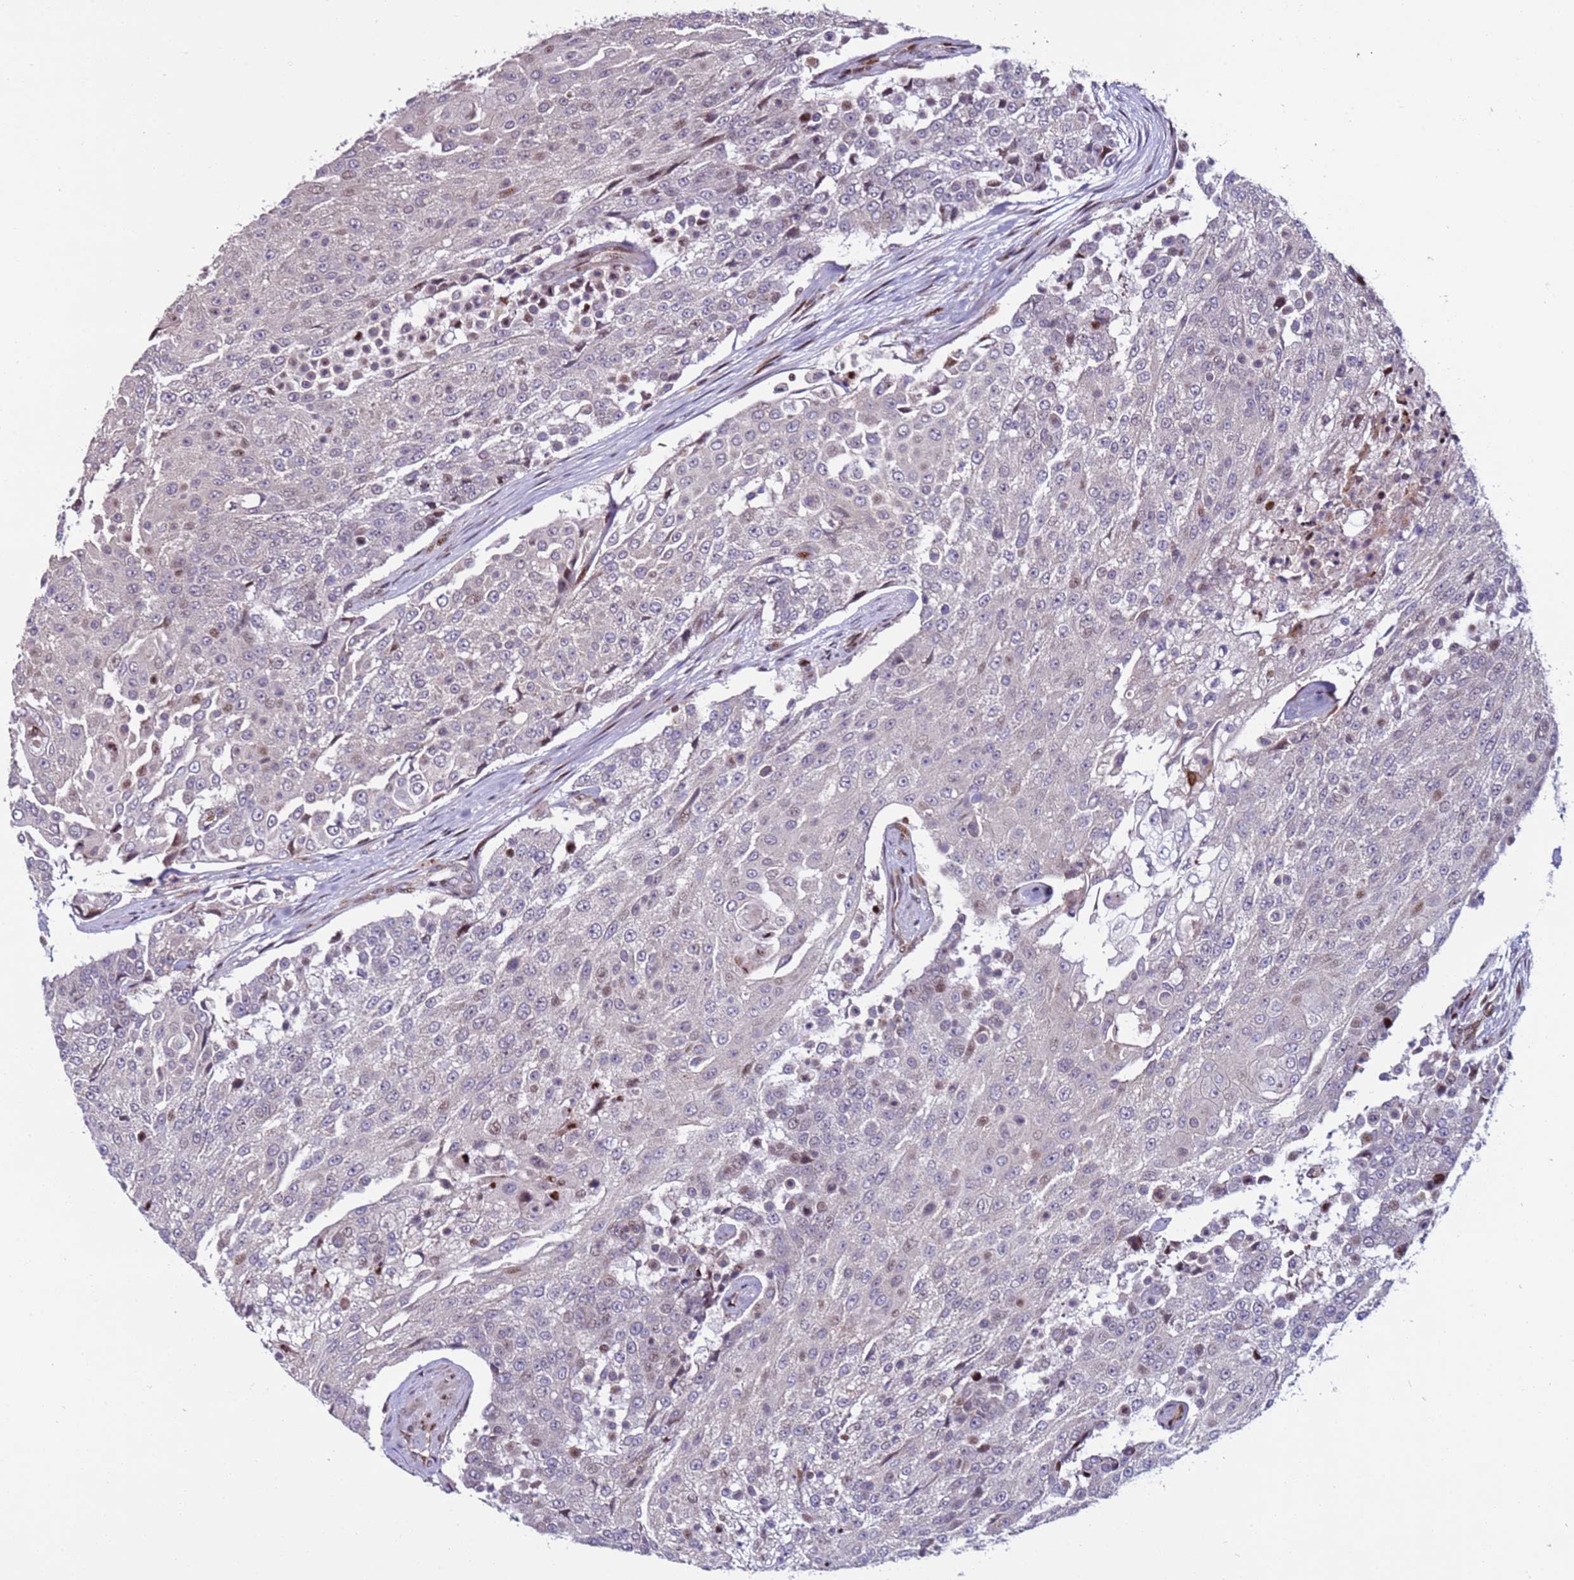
{"staining": {"intensity": "negative", "quantity": "none", "location": "none"}, "tissue": "urothelial cancer", "cell_type": "Tumor cells", "image_type": "cancer", "snomed": [{"axis": "morphology", "description": "Urothelial carcinoma, High grade"}, {"axis": "topography", "description": "Urinary bladder"}], "caption": "Urothelial cancer stained for a protein using immunohistochemistry exhibits no expression tumor cells.", "gene": "WBP11", "patient": {"sex": "female", "age": 63}}